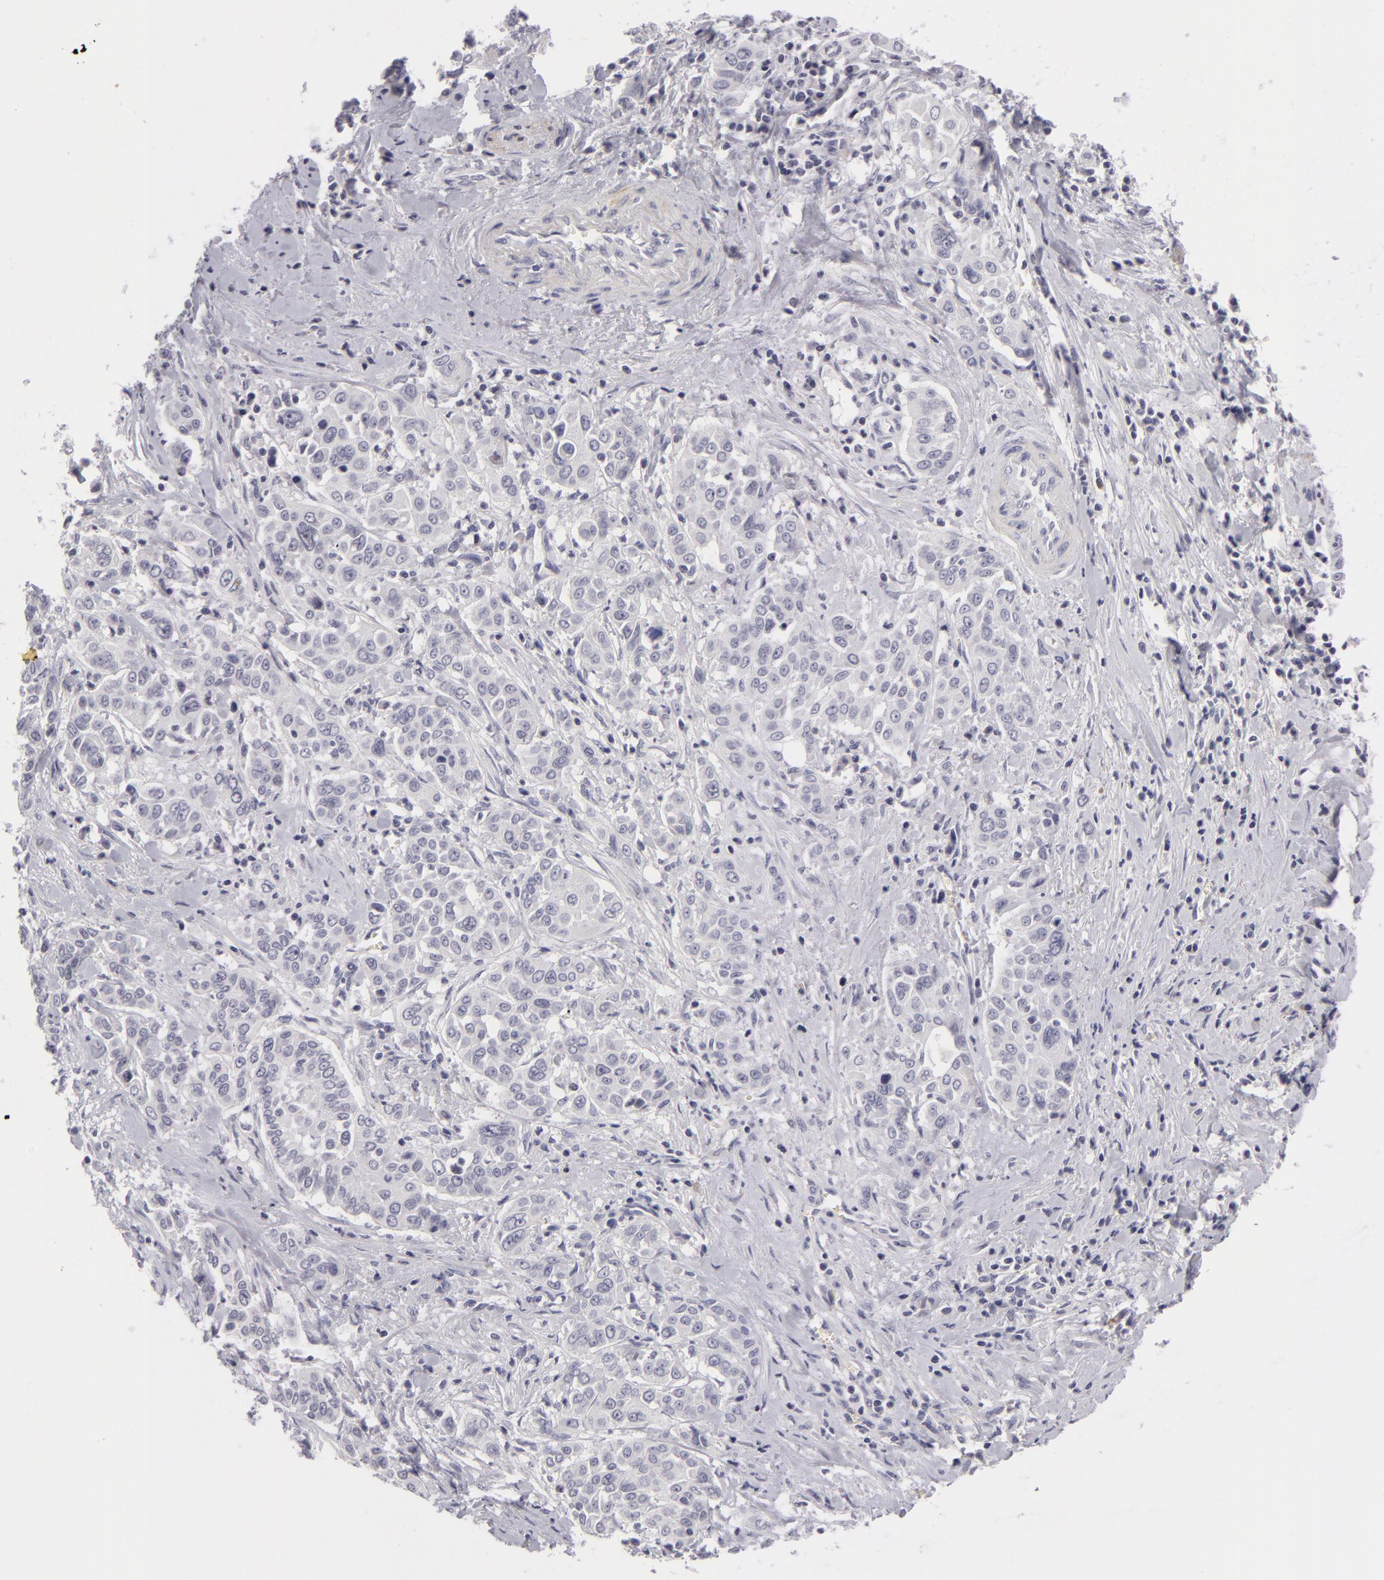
{"staining": {"intensity": "negative", "quantity": "none", "location": "none"}, "tissue": "pancreatic cancer", "cell_type": "Tumor cells", "image_type": "cancer", "snomed": [{"axis": "morphology", "description": "Adenocarcinoma, NOS"}, {"axis": "topography", "description": "Pancreas"}], "caption": "A high-resolution photomicrograph shows immunohistochemistry staining of pancreatic adenocarcinoma, which shows no significant expression in tumor cells. Brightfield microscopy of immunohistochemistry (IHC) stained with DAB (3,3'-diaminobenzidine) (brown) and hematoxylin (blue), captured at high magnification.", "gene": "NLGN4X", "patient": {"sex": "female", "age": 52}}